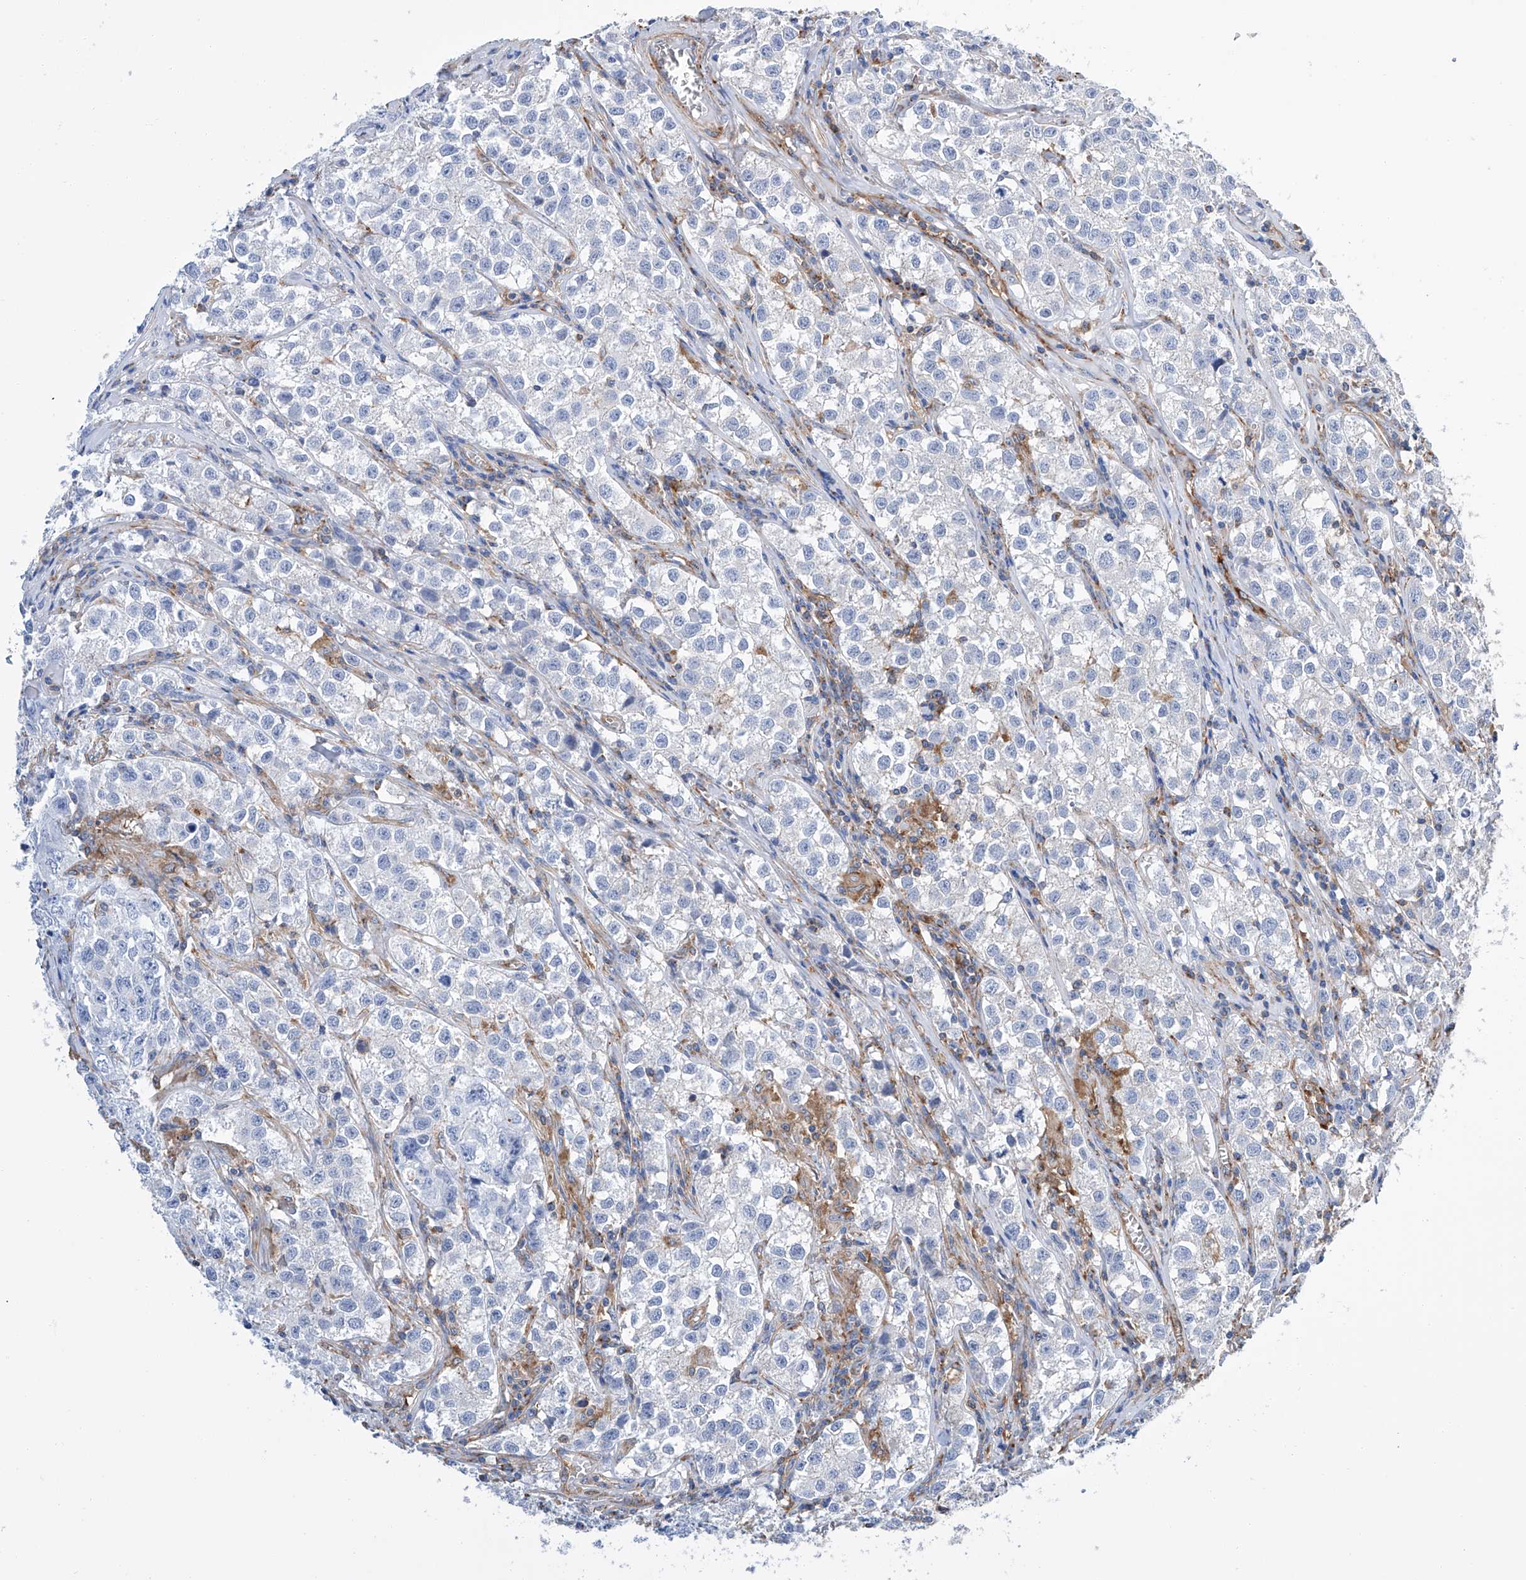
{"staining": {"intensity": "negative", "quantity": "none", "location": "none"}, "tissue": "testis cancer", "cell_type": "Tumor cells", "image_type": "cancer", "snomed": [{"axis": "morphology", "description": "Seminoma, NOS"}, {"axis": "morphology", "description": "Carcinoma, Embryonal, NOS"}, {"axis": "topography", "description": "Testis"}], "caption": "Photomicrograph shows no significant protein expression in tumor cells of testis cancer (embryonal carcinoma).", "gene": "GPT", "patient": {"sex": "male", "age": 43}}